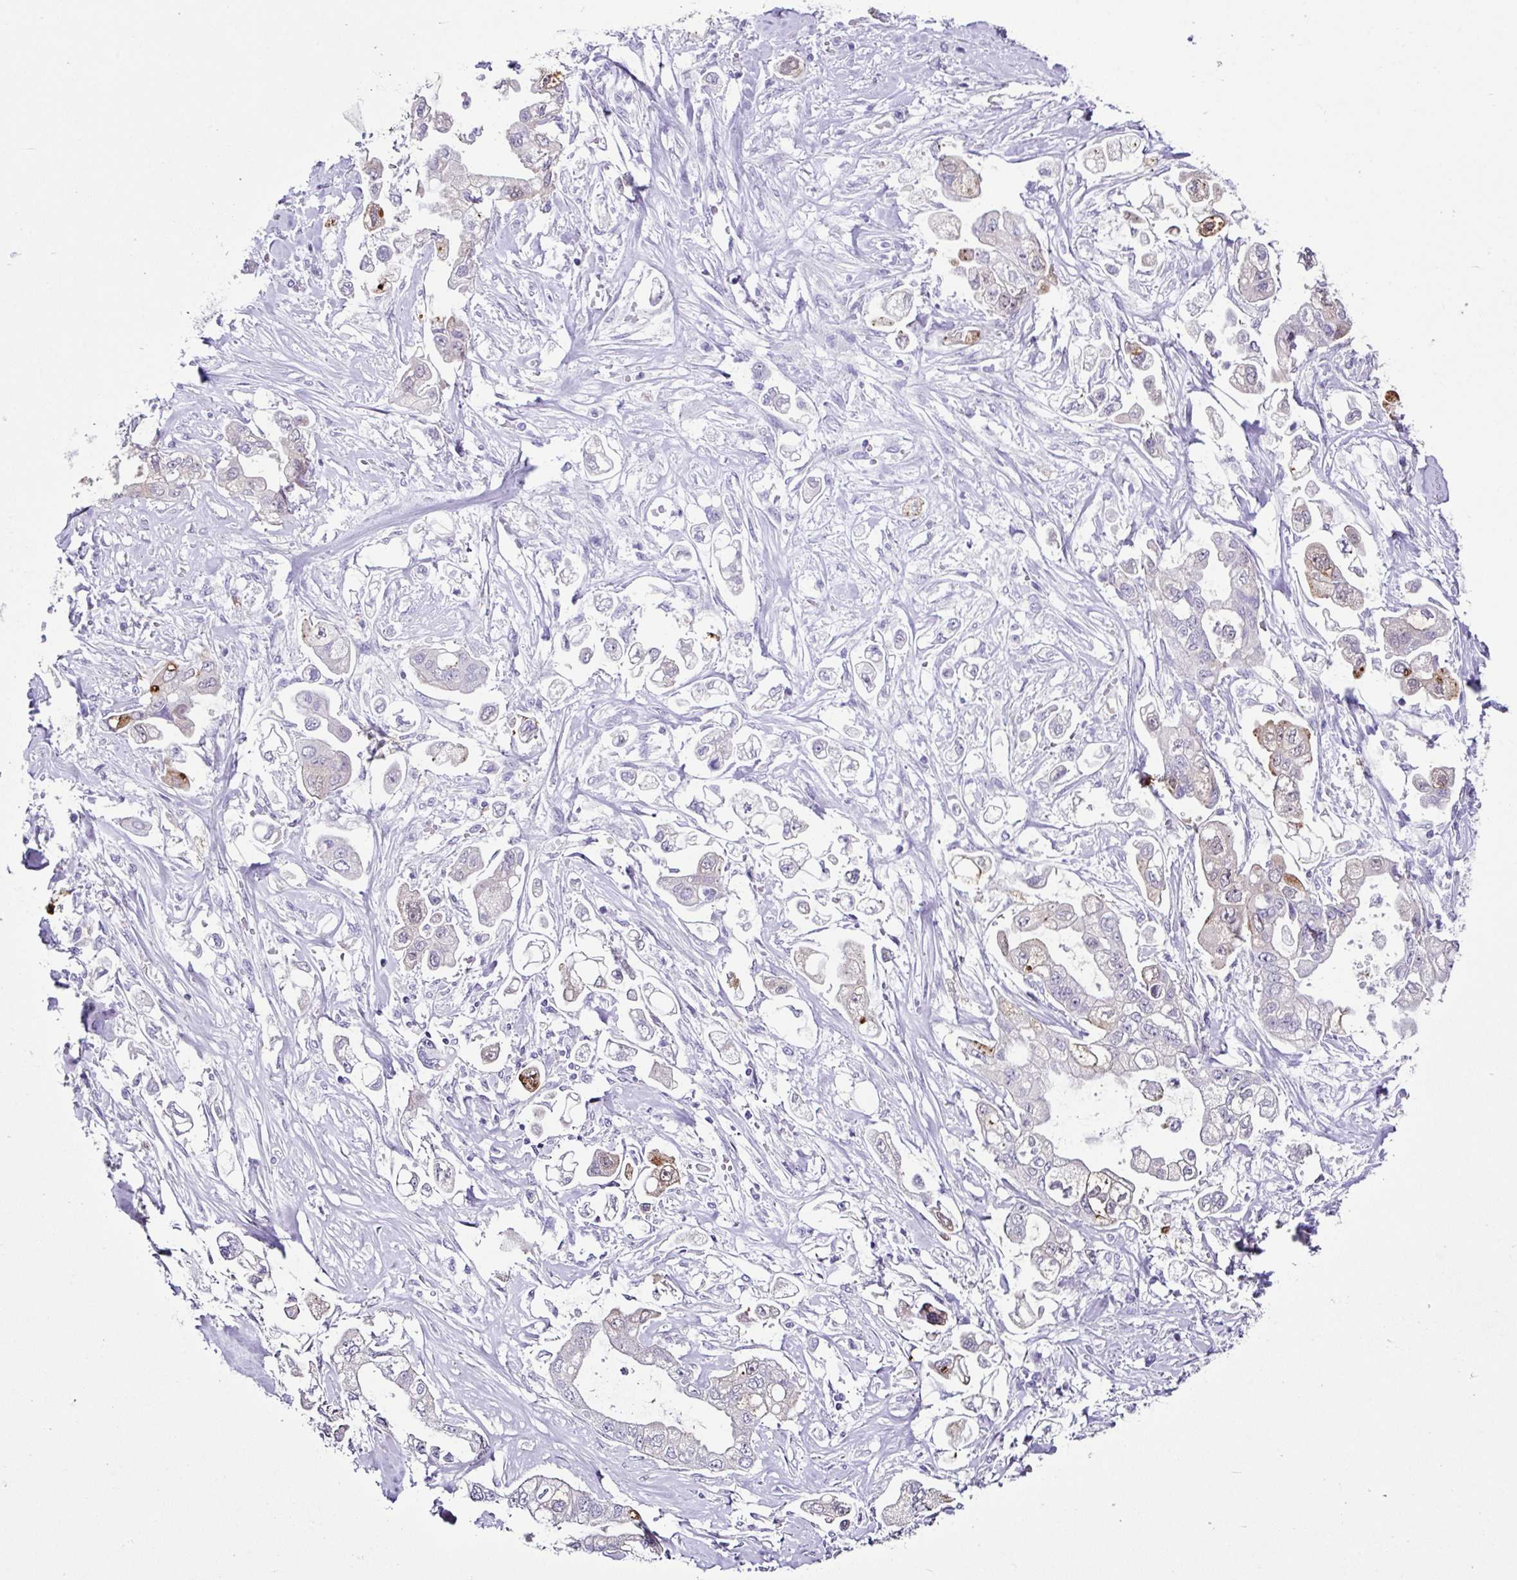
{"staining": {"intensity": "moderate", "quantity": "<25%", "location": "cytoplasmic/membranous"}, "tissue": "stomach cancer", "cell_type": "Tumor cells", "image_type": "cancer", "snomed": [{"axis": "morphology", "description": "Adenocarcinoma, NOS"}, {"axis": "topography", "description": "Stomach"}], "caption": "Immunohistochemical staining of adenocarcinoma (stomach) reveals low levels of moderate cytoplasmic/membranous protein staining in about <25% of tumor cells.", "gene": "LGALS4", "patient": {"sex": "male", "age": 62}}